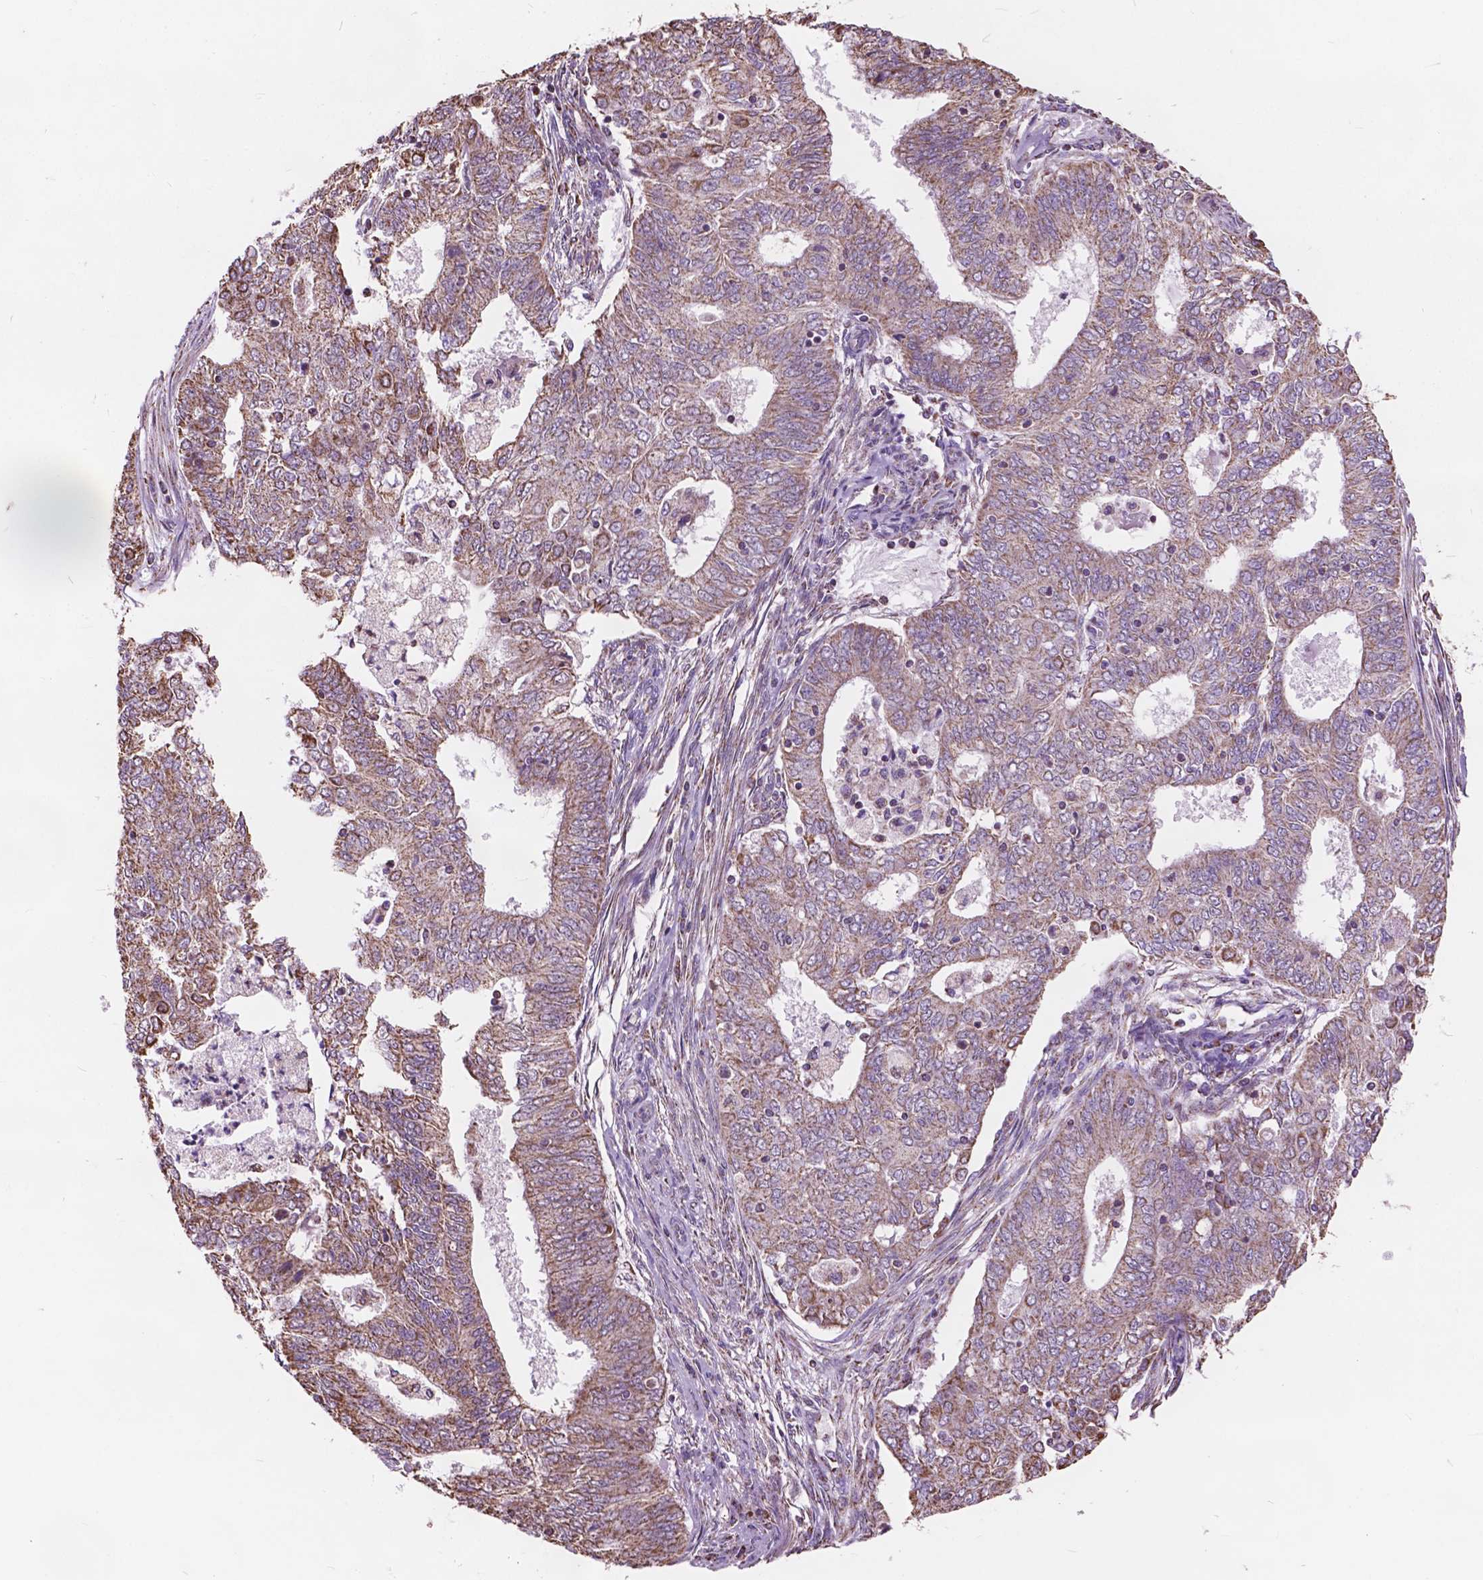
{"staining": {"intensity": "weak", "quantity": ">75%", "location": "cytoplasmic/membranous"}, "tissue": "endometrial cancer", "cell_type": "Tumor cells", "image_type": "cancer", "snomed": [{"axis": "morphology", "description": "Adenocarcinoma, NOS"}, {"axis": "topography", "description": "Endometrium"}], "caption": "Immunohistochemical staining of human endometrial cancer demonstrates low levels of weak cytoplasmic/membranous protein positivity in approximately >75% of tumor cells. The protein of interest is stained brown, and the nuclei are stained in blue (DAB IHC with brightfield microscopy, high magnification).", "gene": "SCOC", "patient": {"sex": "female", "age": 62}}